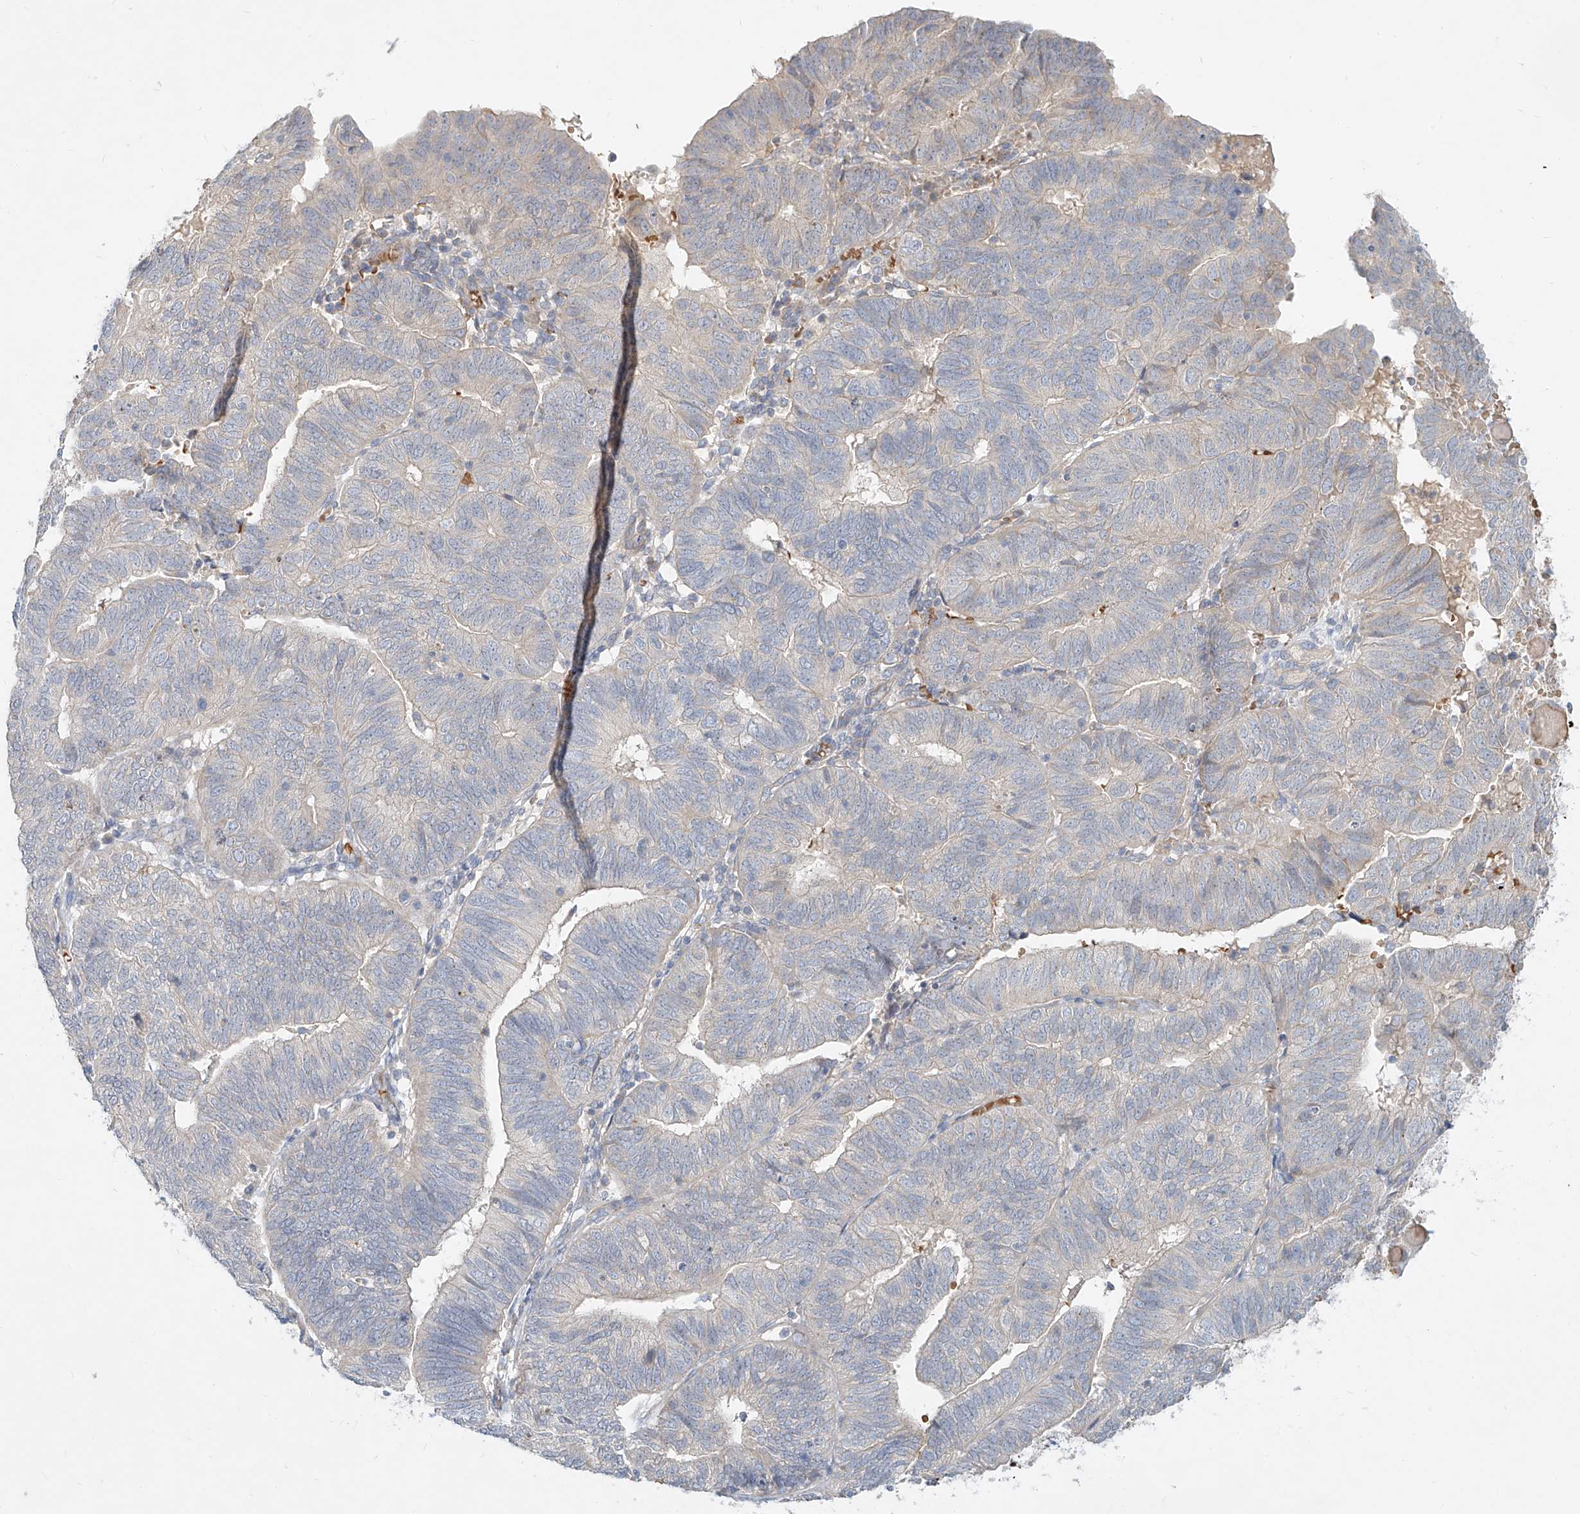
{"staining": {"intensity": "negative", "quantity": "none", "location": "none"}, "tissue": "endometrial cancer", "cell_type": "Tumor cells", "image_type": "cancer", "snomed": [{"axis": "morphology", "description": "Adenocarcinoma, NOS"}, {"axis": "topography", "description": "Uterus"}], "caption": "This is an IHC micrograph of human adenocarcinoma (endometrial). There is no positivity in tumor cells.", "gene": "SYTL3", "patient": {"sex": "female", "age": 77}}